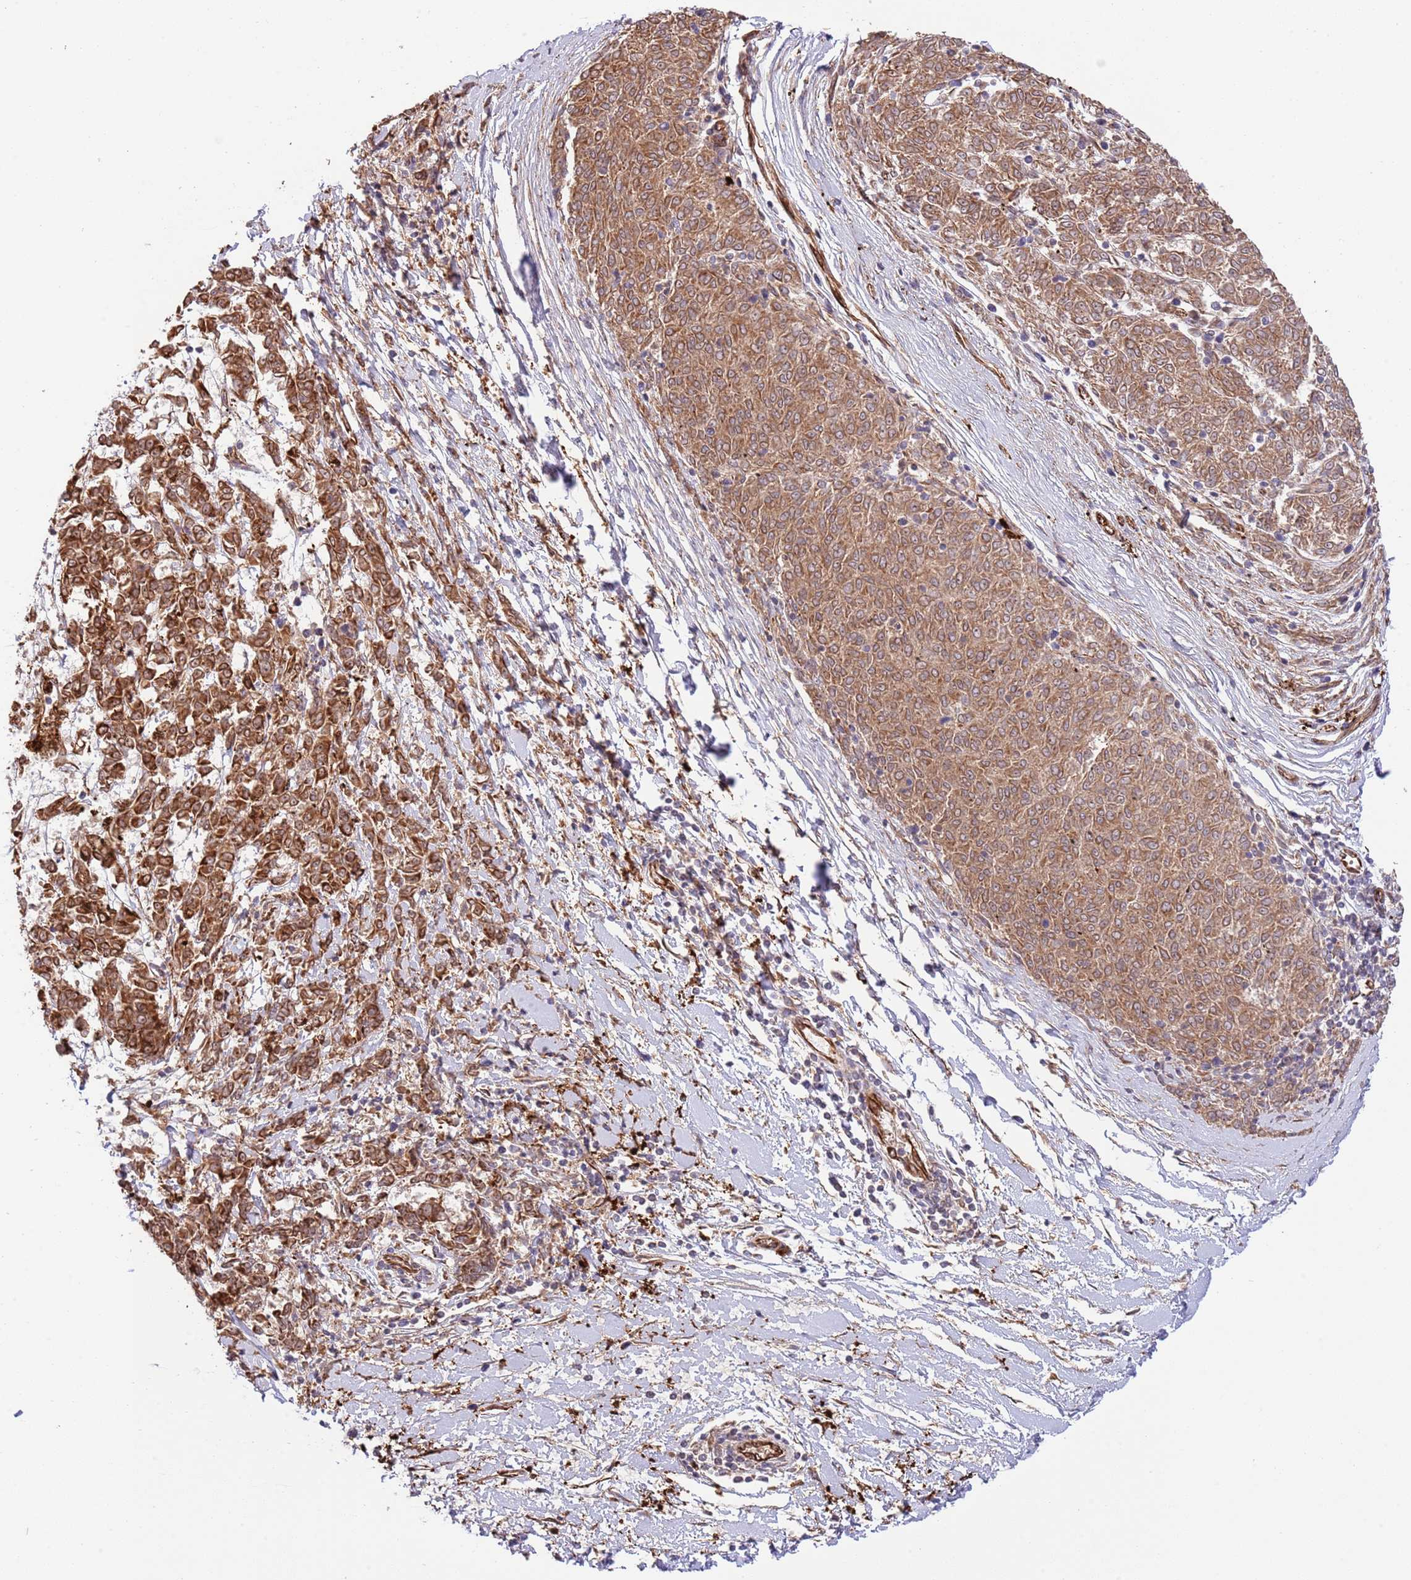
{"staining": {"intensity": "moderate", "quantity": ">75%", "location": "cytoplasmic/membranous"}, "tissue": "melanoma", "cell_type": "Tumor cells", "image_type": "cancer", "snomed": [{"axis": "morphology", "description": "Malignant melanoma, NOS"}, {"axis": "topography", "description": "Skin"}], "caption": "A micrograph of human malignant melanoma stained for a protein demonstrates moderate cytoplasmic/membranous brown staining in tumor cells.", "gene": "NEK3", "patient": {"sex": "female", "age": 72}}